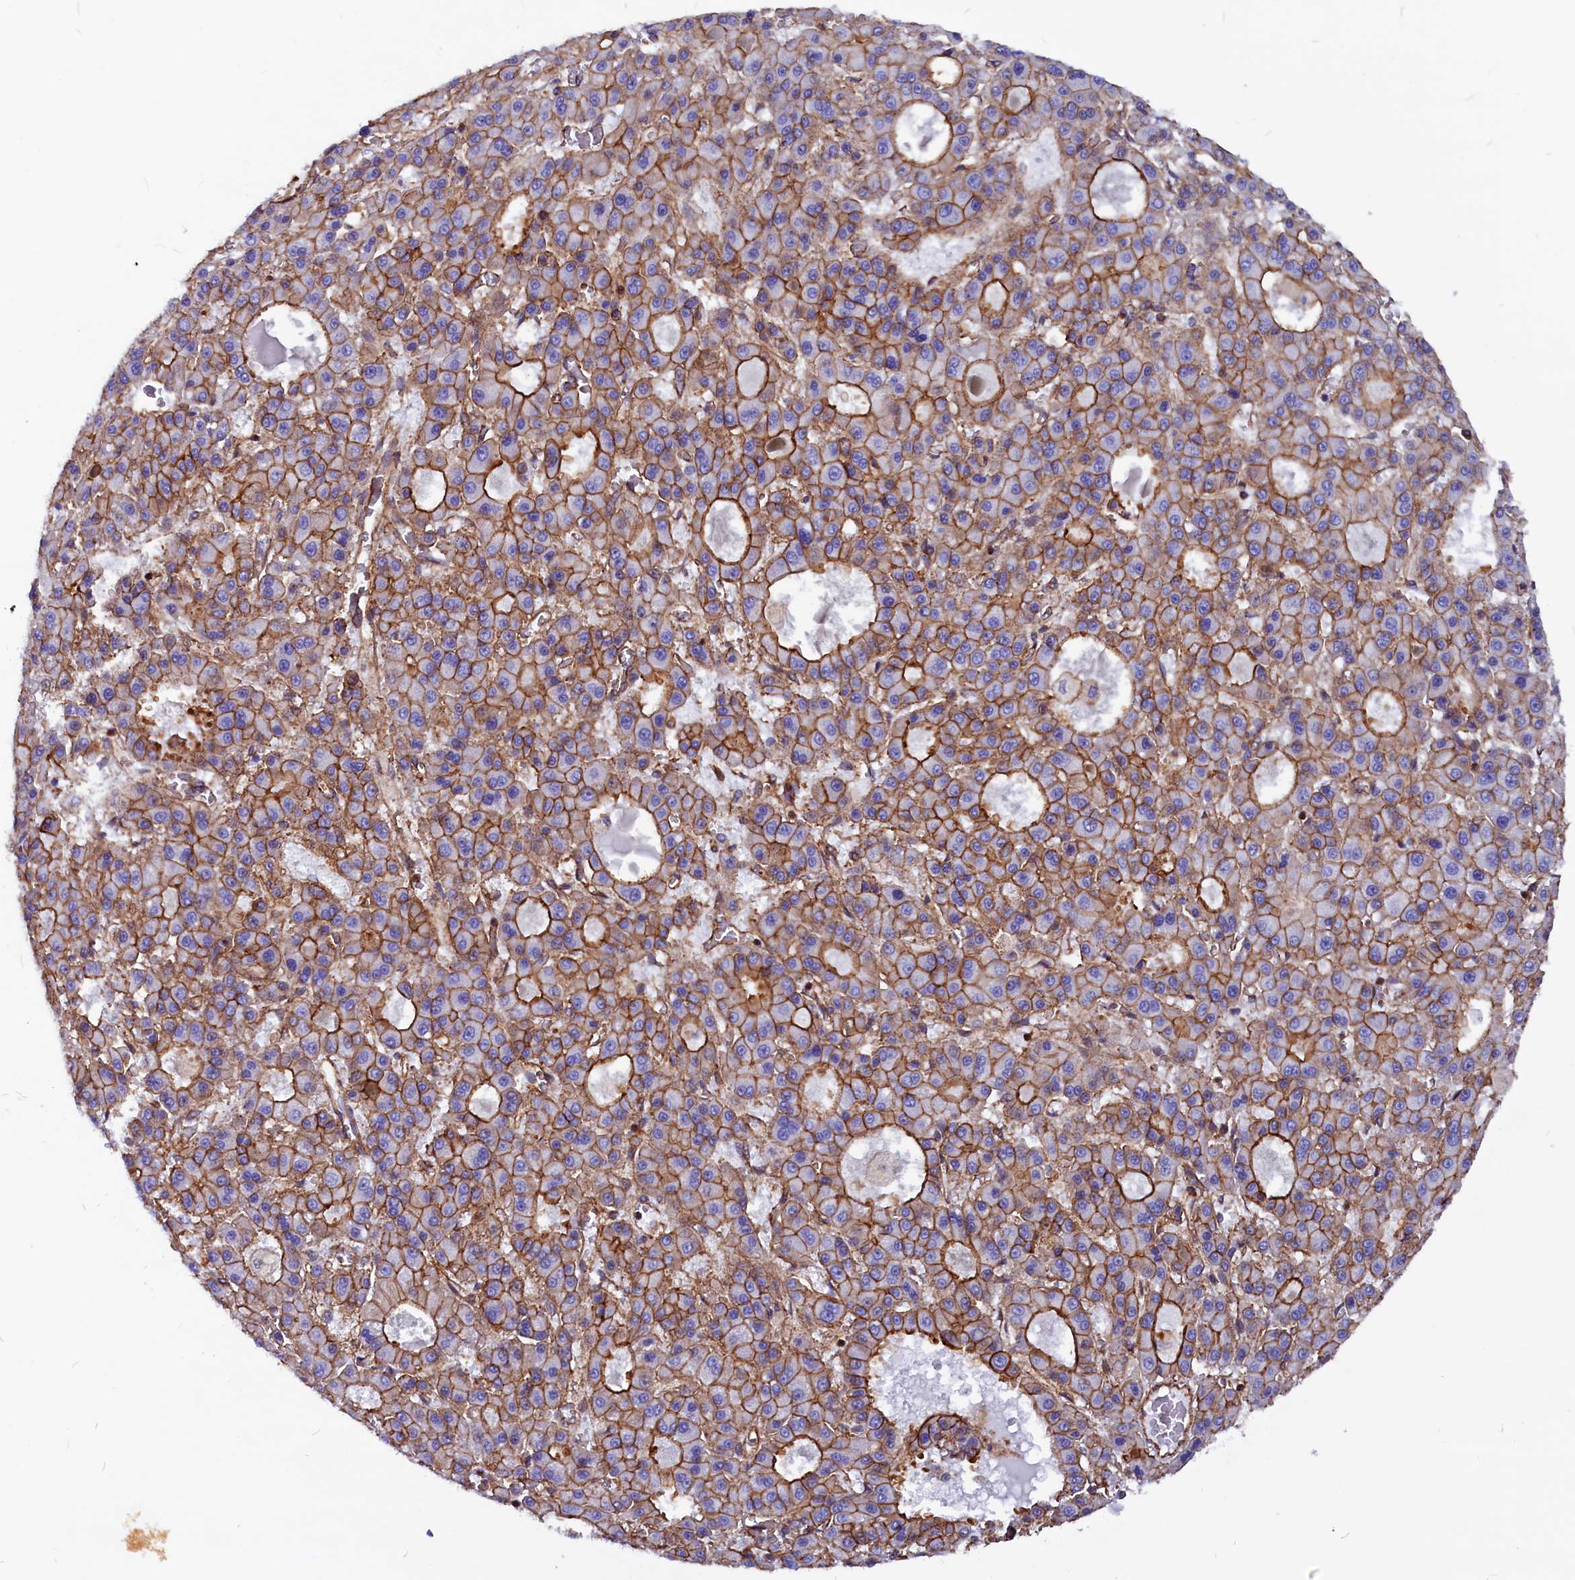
{"staining": {"intensity": "moderate", "quantity": ">75%", "location": "cytoplasmic/membranous"}, "tissue": "liver cancer", "cell_type": "Tumor cells", "image_type": "cancer", "snomed": [{"axis": "morphology", "description": "Carcinoma, Hepatocellular, NOS"}, {"axis": "topography", "description": "Liver"}], "caption": "This micrograph reveals immunohistochemistry (IHC) staining of hepatocellular carcinoma (liver), with medium moderate cytoplasmic/membranous positivity in approximately >75% of tumor cells.", "gene": "ZNF749", "patient": {"sex": "male", "age": 70}}